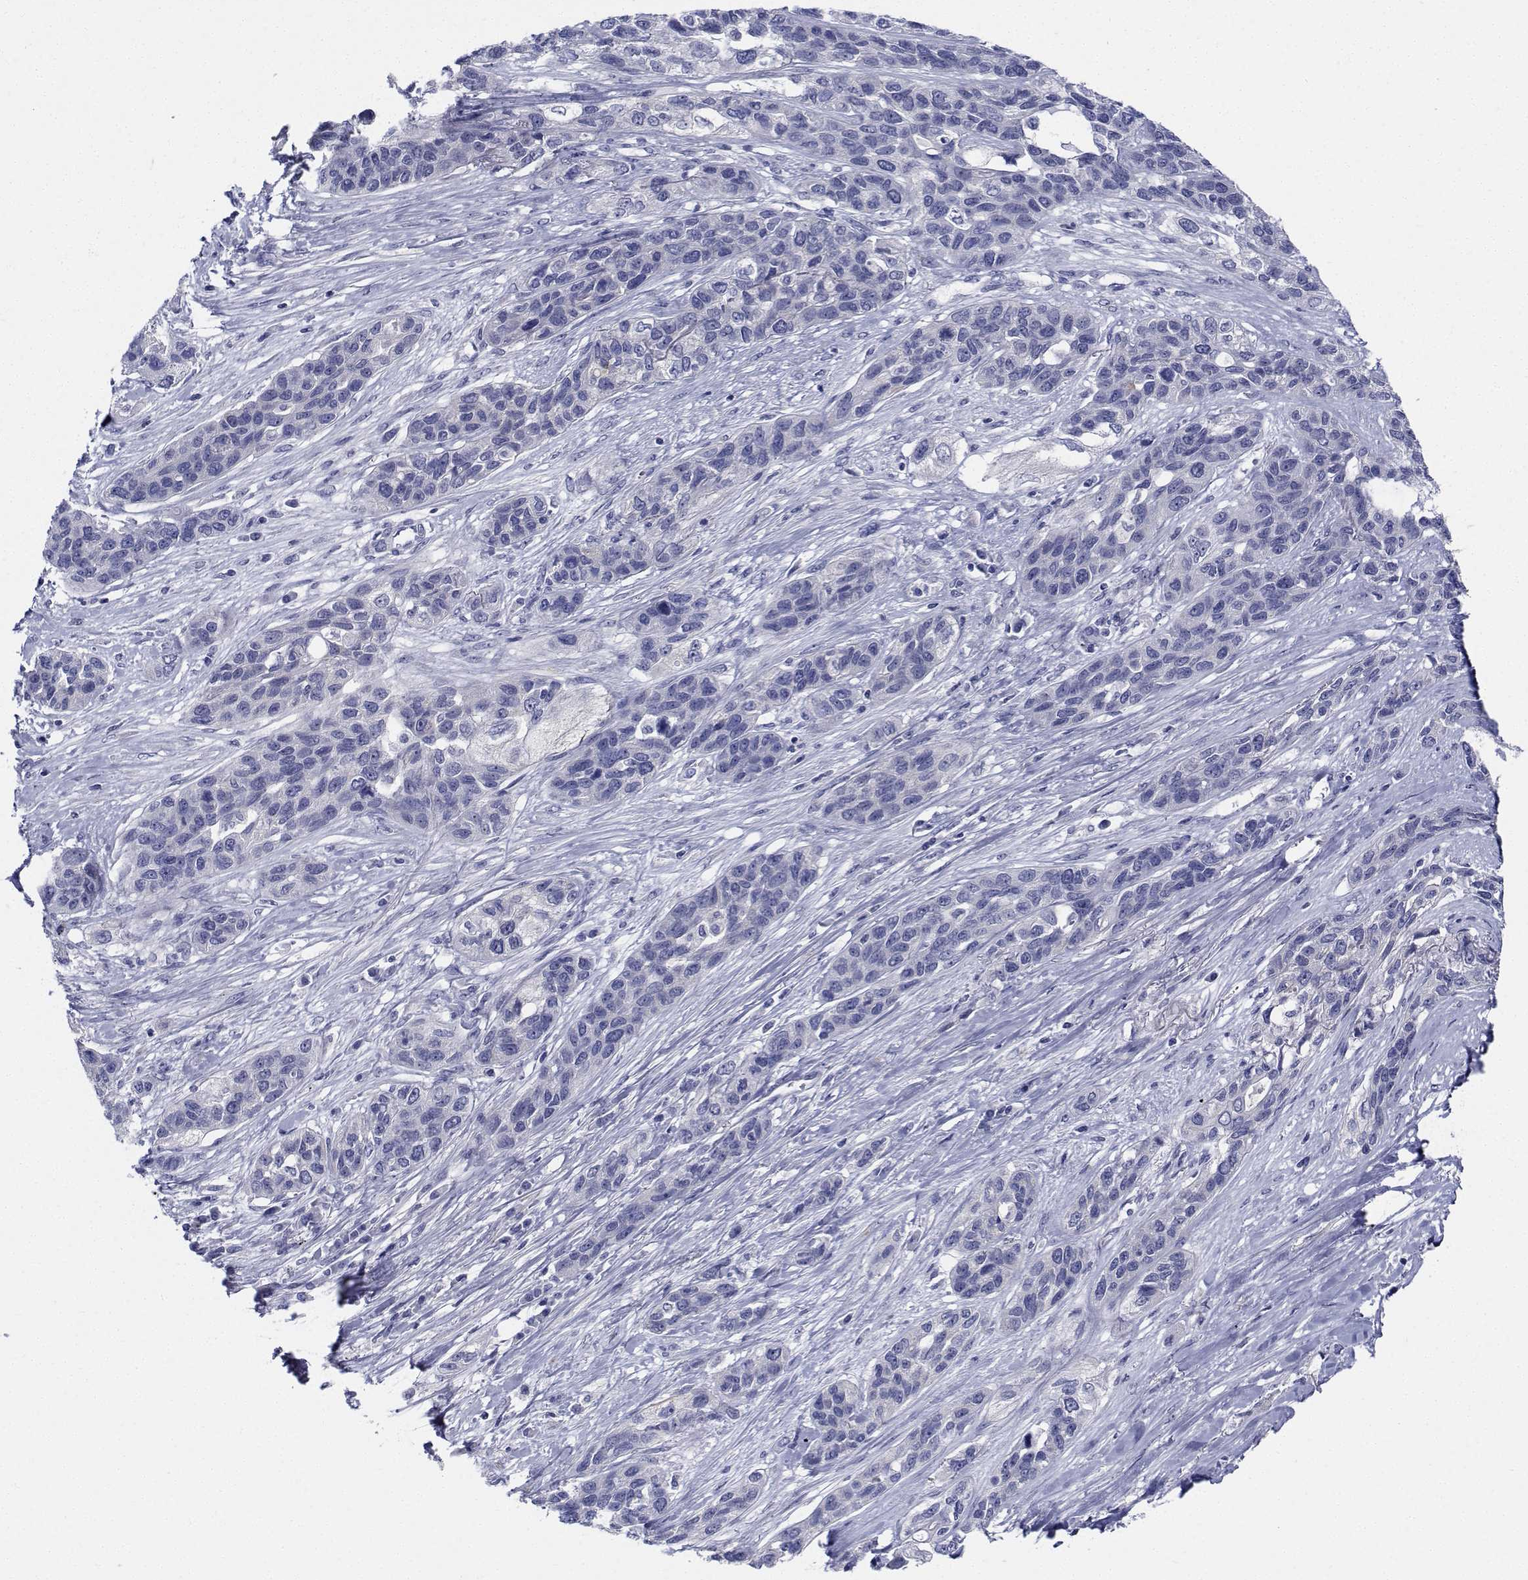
{"staining": {"intensity": "negative", "quantity": "none", "location": "none"}, "tissue": "lung cancer", "cell_type": "Tumor cells", "image_type": "cancer", "snomed": [{"axis": "morphology", "description": "Squamous cell carcinoma, NOS"}, {"axis": "topography", "description": "Lung"}], "caption": "There is no significant positivity in tumor cells of lung cancer. (DAB (3,3'-diaminobenzidine) immunohistochemistry, high magnification).", "gene": "CDHR3", "patient": {"sex": "female", "age": 70}}